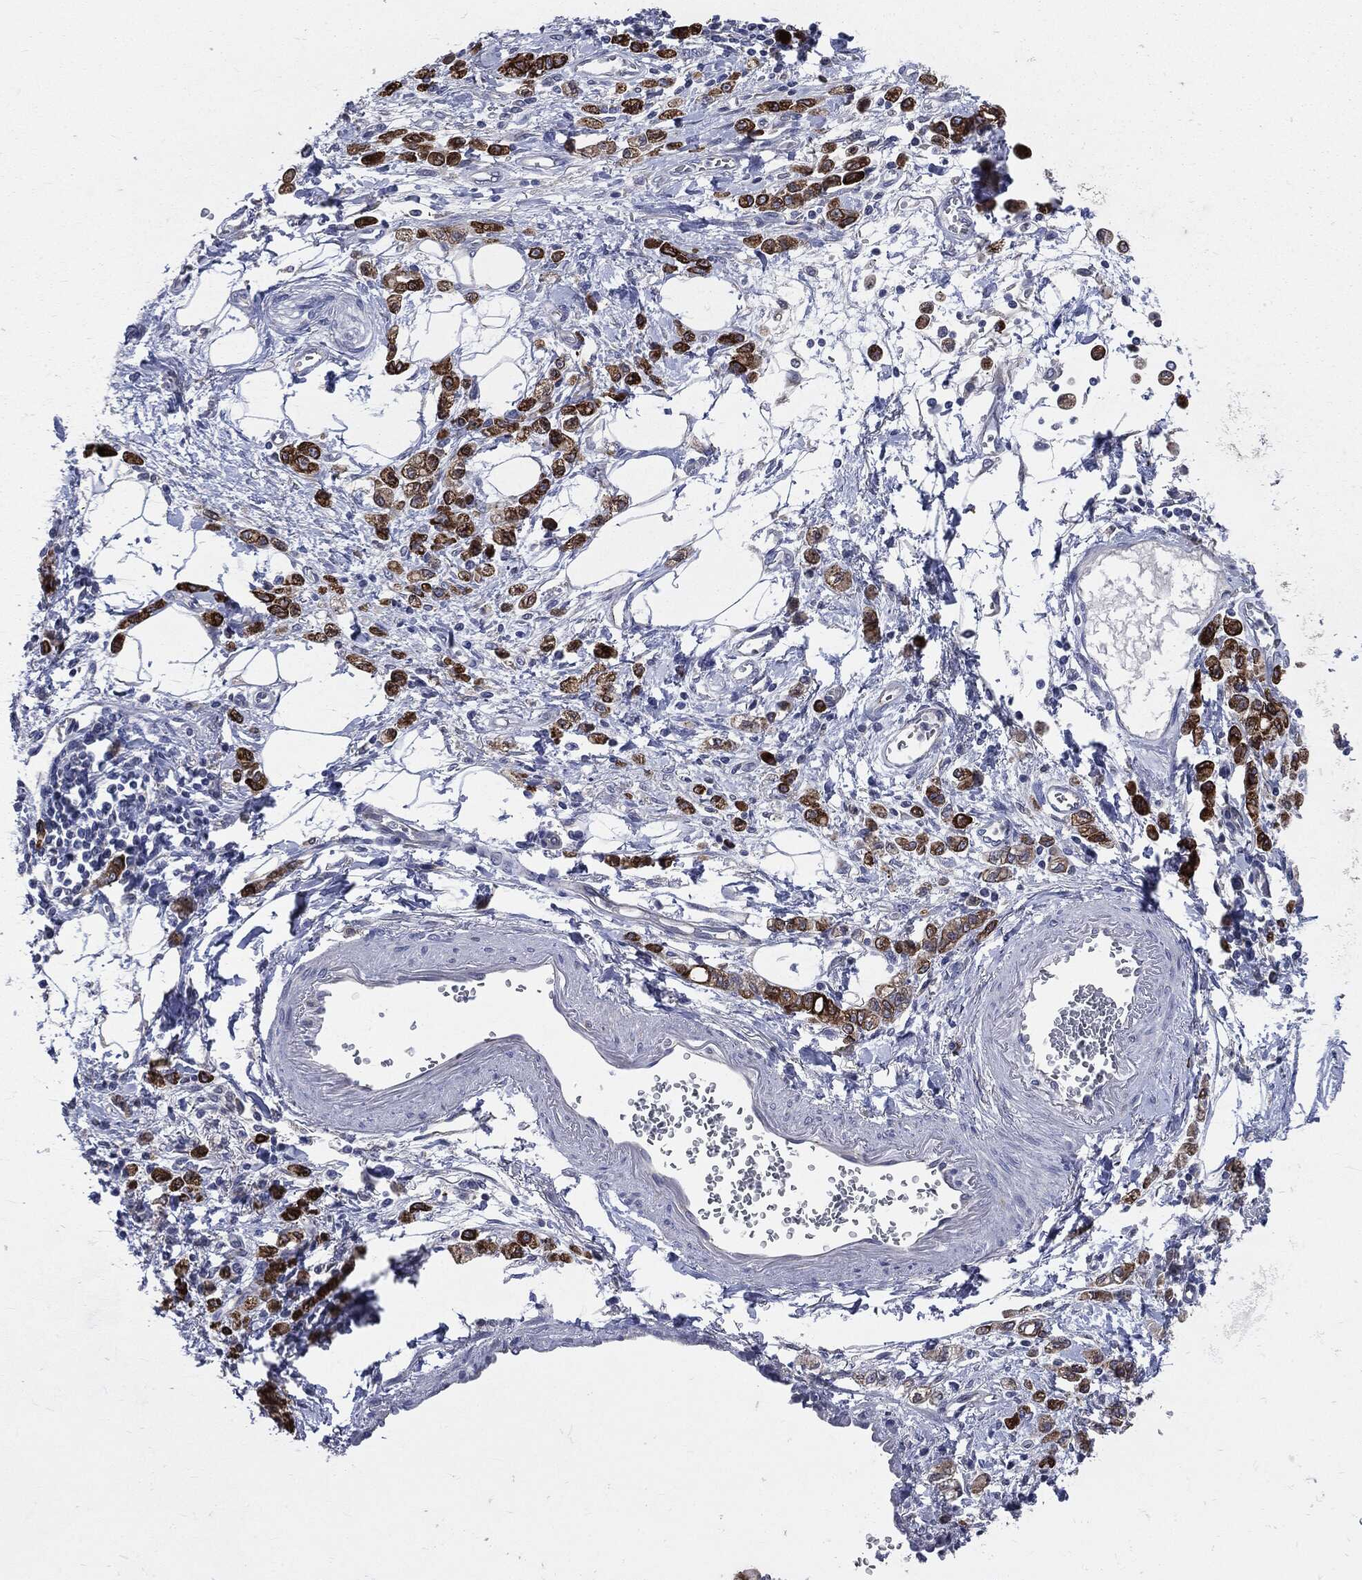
{"staining": {"intensity": "strong", "quantity": ">75%", "location": "cytoplasmic/membranous"}, "tissue": "stomach cancer", "cell_type": "Tumor cells", "image_type": "cancer", "snomed": [{"axis": "morphology", "description": "Adenocarcinoma, NOS"}, {"axis": "topography", "description": "Stomach"}], "caption": "Protein analysis of adenocarcinoma (stomach) tissue shows strong cytoplasmic/membranous expression in about >75% of tumor cells. (brown staining indicates protein expression, while blue staining denotes nuclei).", "gene": "PTGS2", "patient": {"sex": "male", "age": 77}}